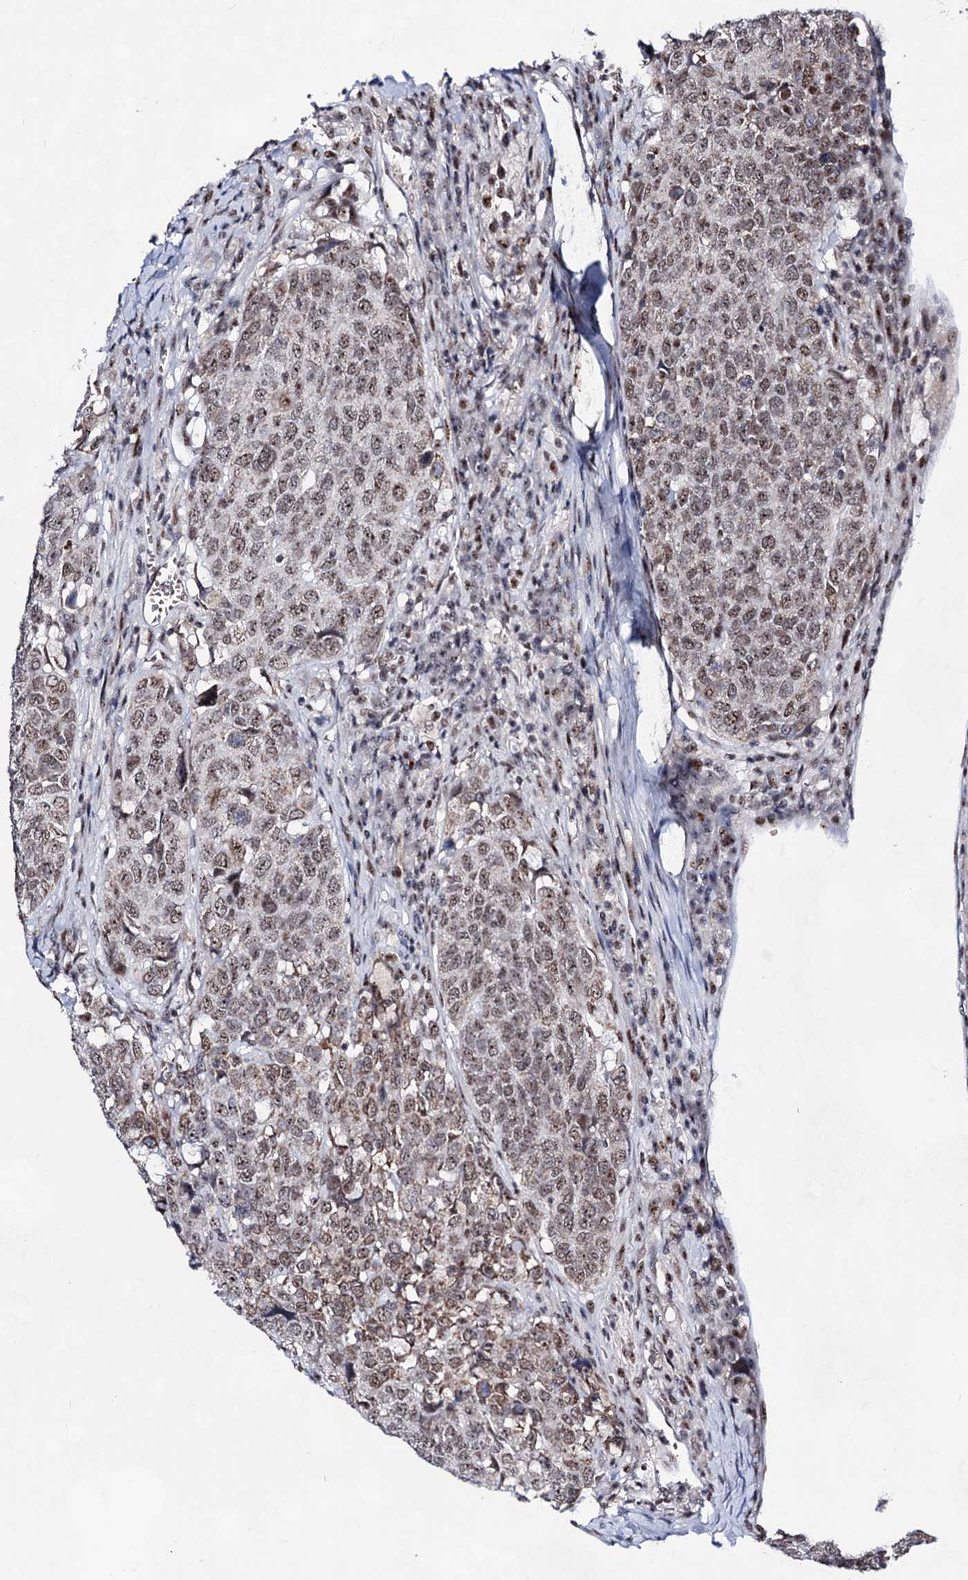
{"staining": {"intensity": "moderate", "quantity": ">75%", "location": "nuclear"}, "tissue": "head and neck cancer", "cell_type": "Tumor cells", "image_type": "cancer", "snomed": [{"axis": "morphology", "description": "Squamous cell carcinoma, NOS"}, {"axis": "topography", "description": "Head-Neck"}], "caption": "A high-resolution micrograph shows immunohistochemistry staining of head and neck squamous cell carcinoma, which reveals moderate nuclear positivity in approximately >75% of tumor cells. (Brightfield microscopy of DAB IHC at high magnification).", "gene": "EXOSC10", "patient": {"sex": "male", "age": 66}}